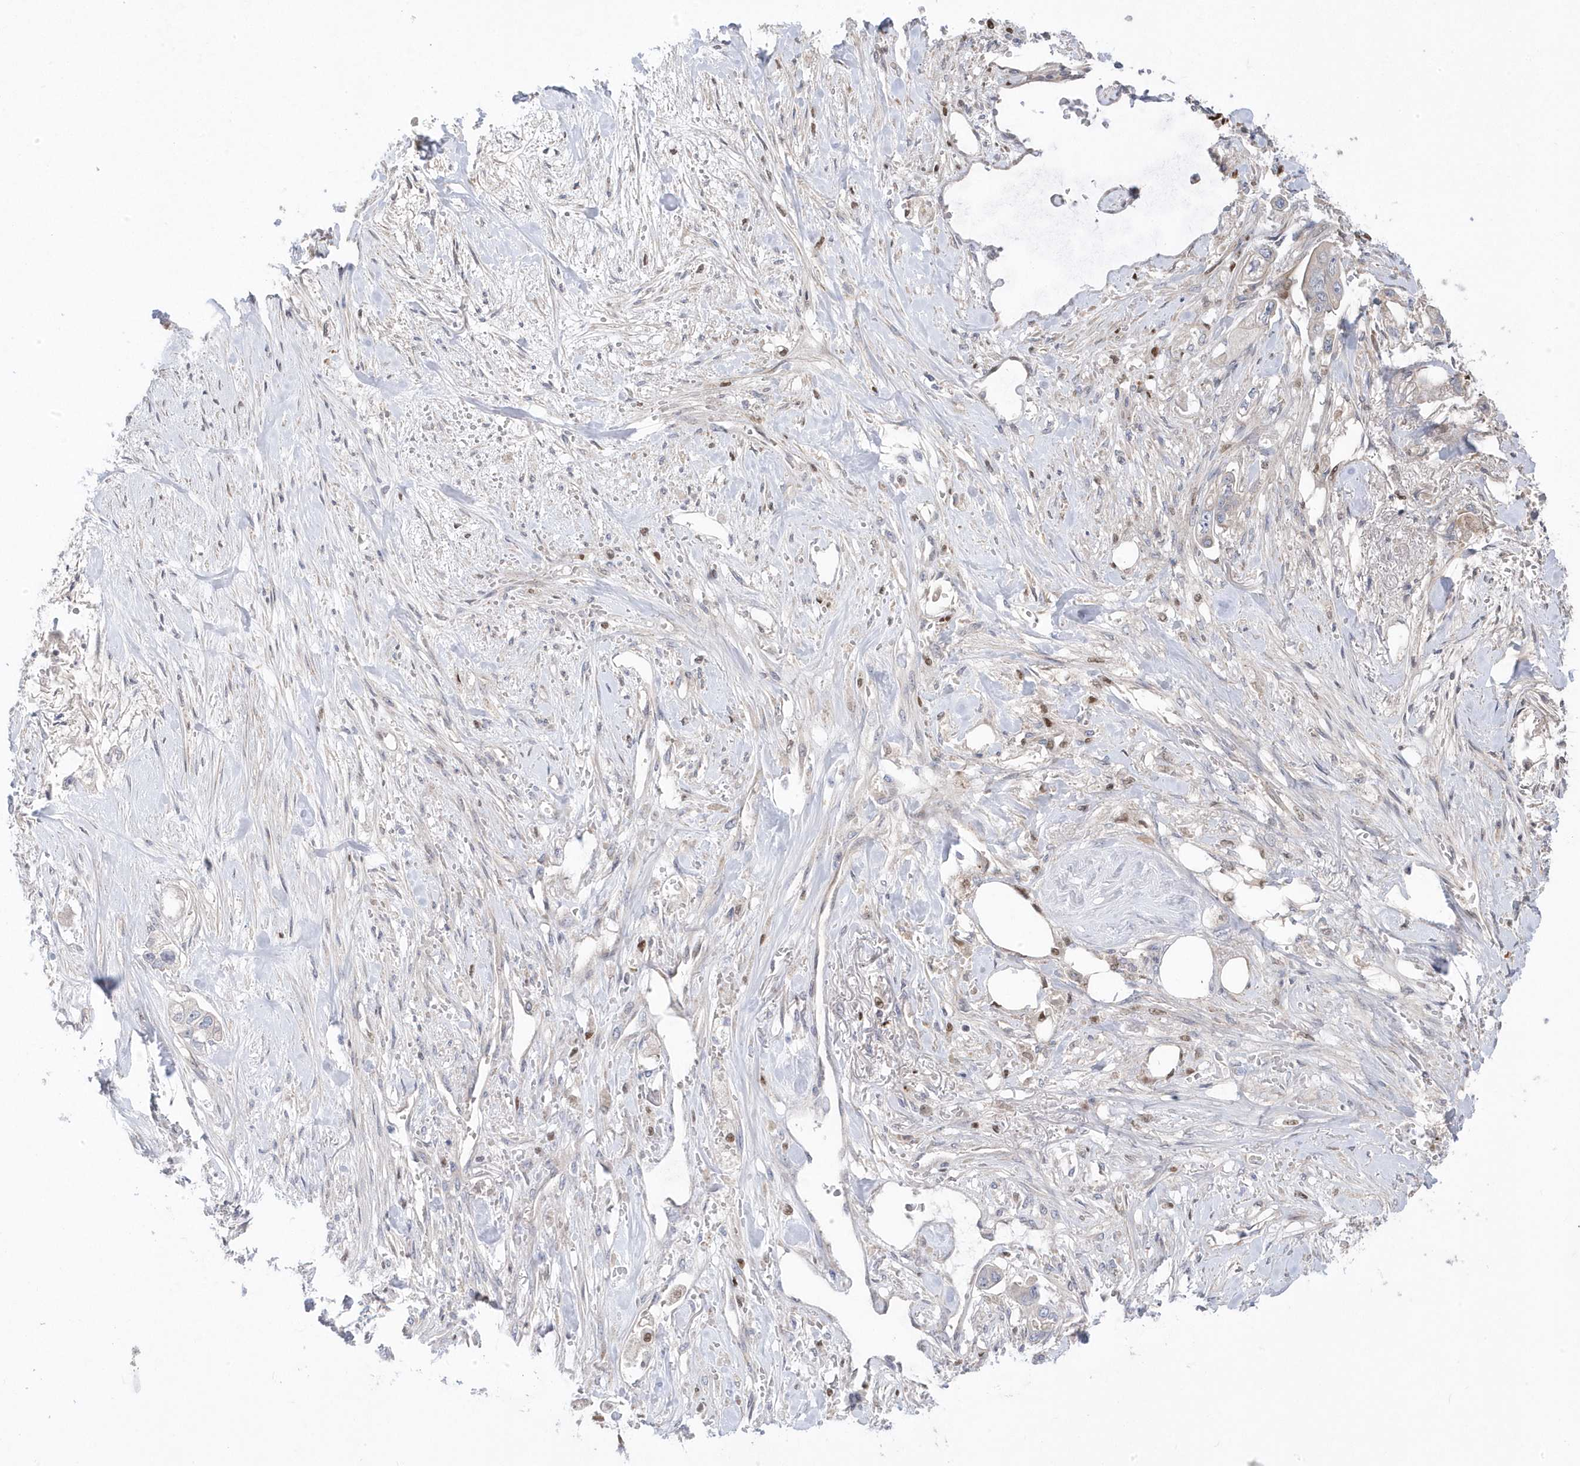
{"staining": {"intensity": "negative", "quantity": "none", "location": "none"}, "tissue": "stomach cancer", "cell_type": "Tumor cells", "image_type": "cancer", "snomed": [{"axis": "morphology", "description": "Adenocarcinoma, NOS"}, {"axis": "topography", "description": "Stomach"}], "caption": "A high-resolution micrograph shows IHC staining of stomach cancer (adenocarcinoma), which reveals no significant positivity in tumor cells.", "gene": "GTPBP6", "patient": {"sex": "male", "age": 62}}